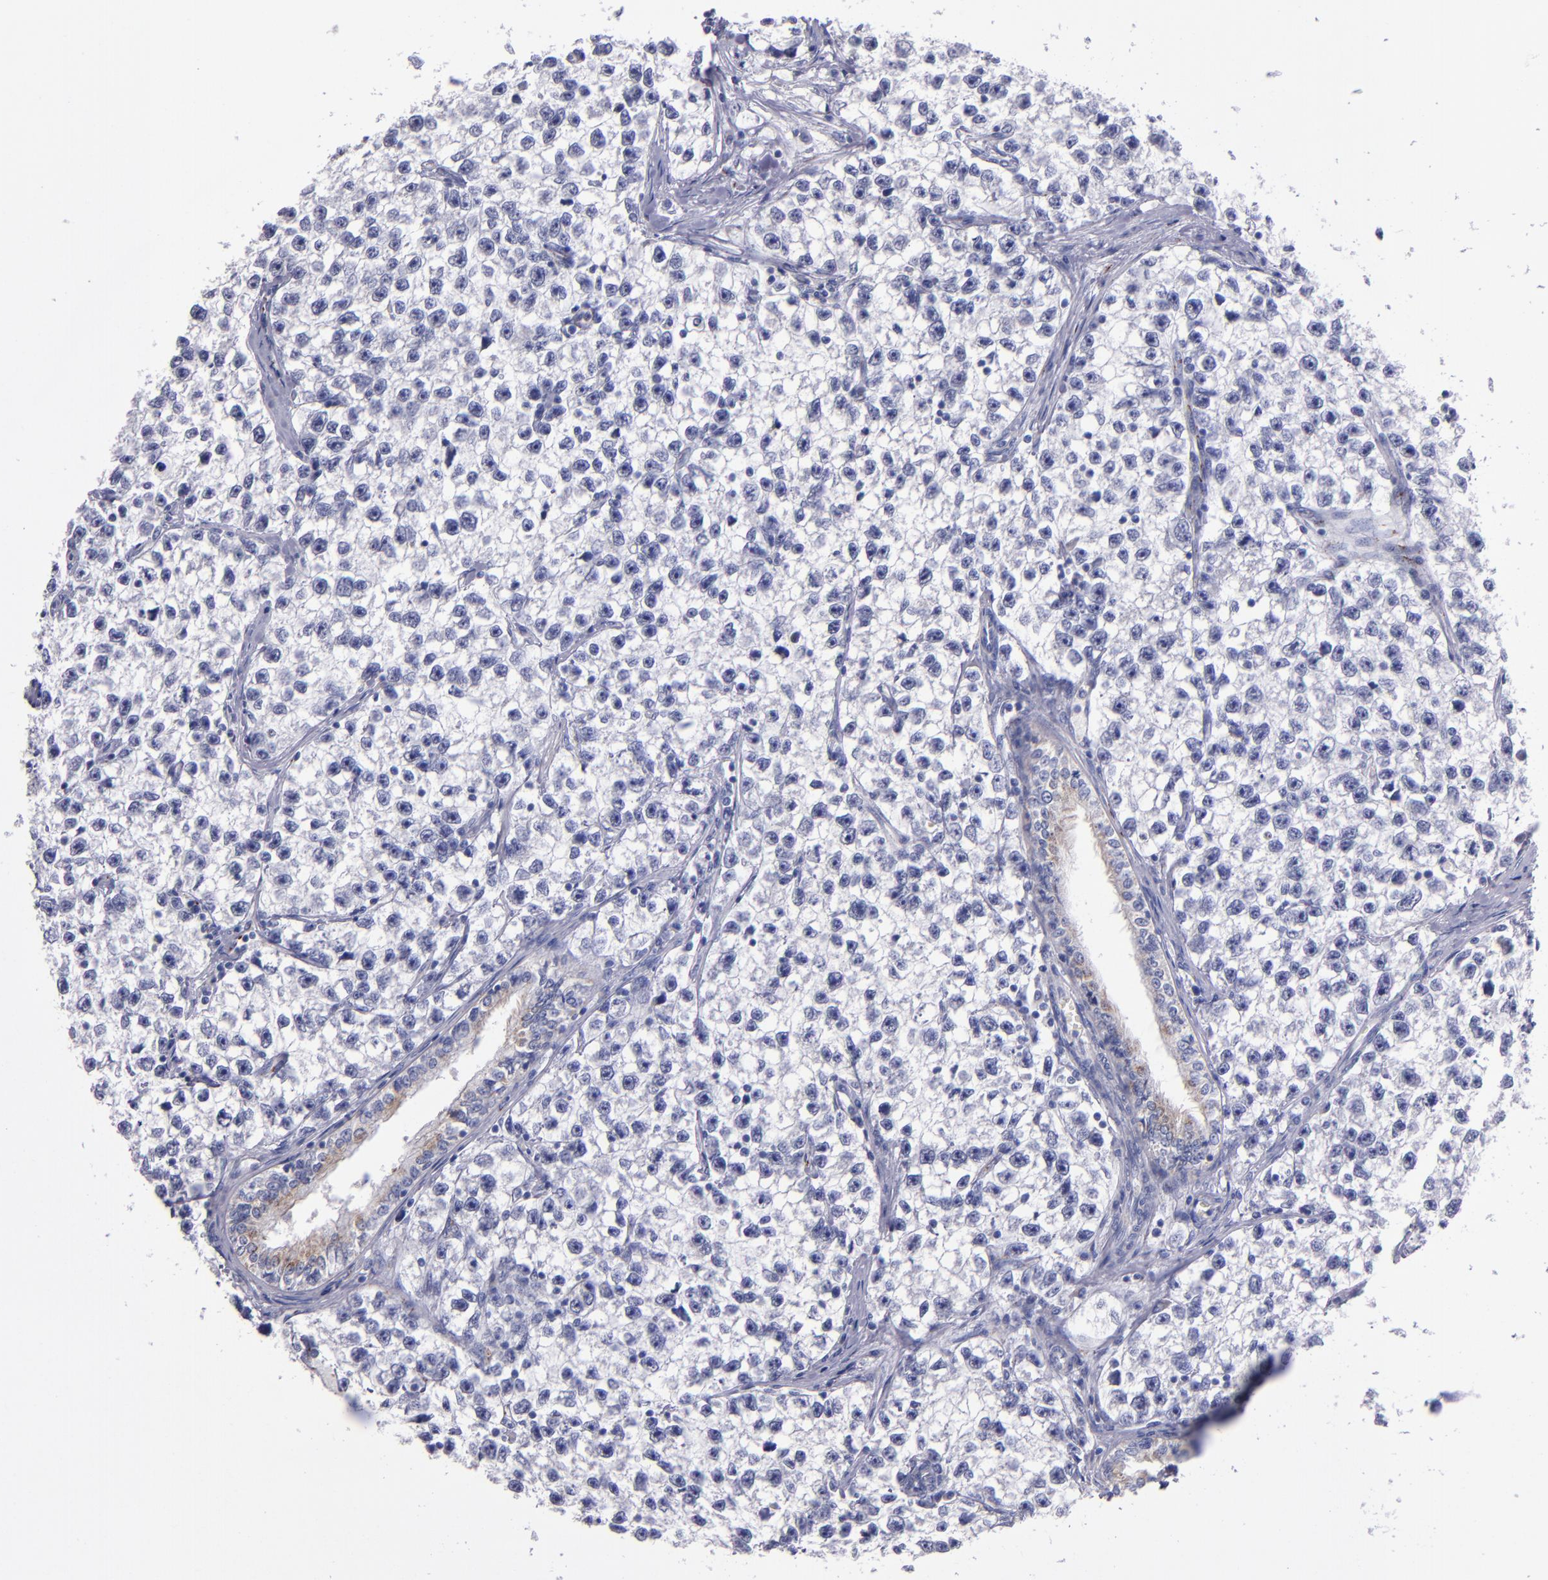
{"staining": {"intensity": "negative", "quantity": "none", "location": "none"}, "tissue": "testis cancer", "cell_type": "Tumor cells", "image_type": "cancer", "snomed": [{"axis": "morphology", "description": "Seminoma, NOS"}, {"axis": "morphology", "description": "Carcinoma, Embryonal, NOS"}, {"axis": "topography", "description": "Testis"}], "caption": "Tumor cells show no significant positivity in testis cancer (embryonal carcinoma). (DAB immunohistochemistry (IHC), high magnification).", "gene": "RAB41", "patient": {"sex": "male", "age": 30}}